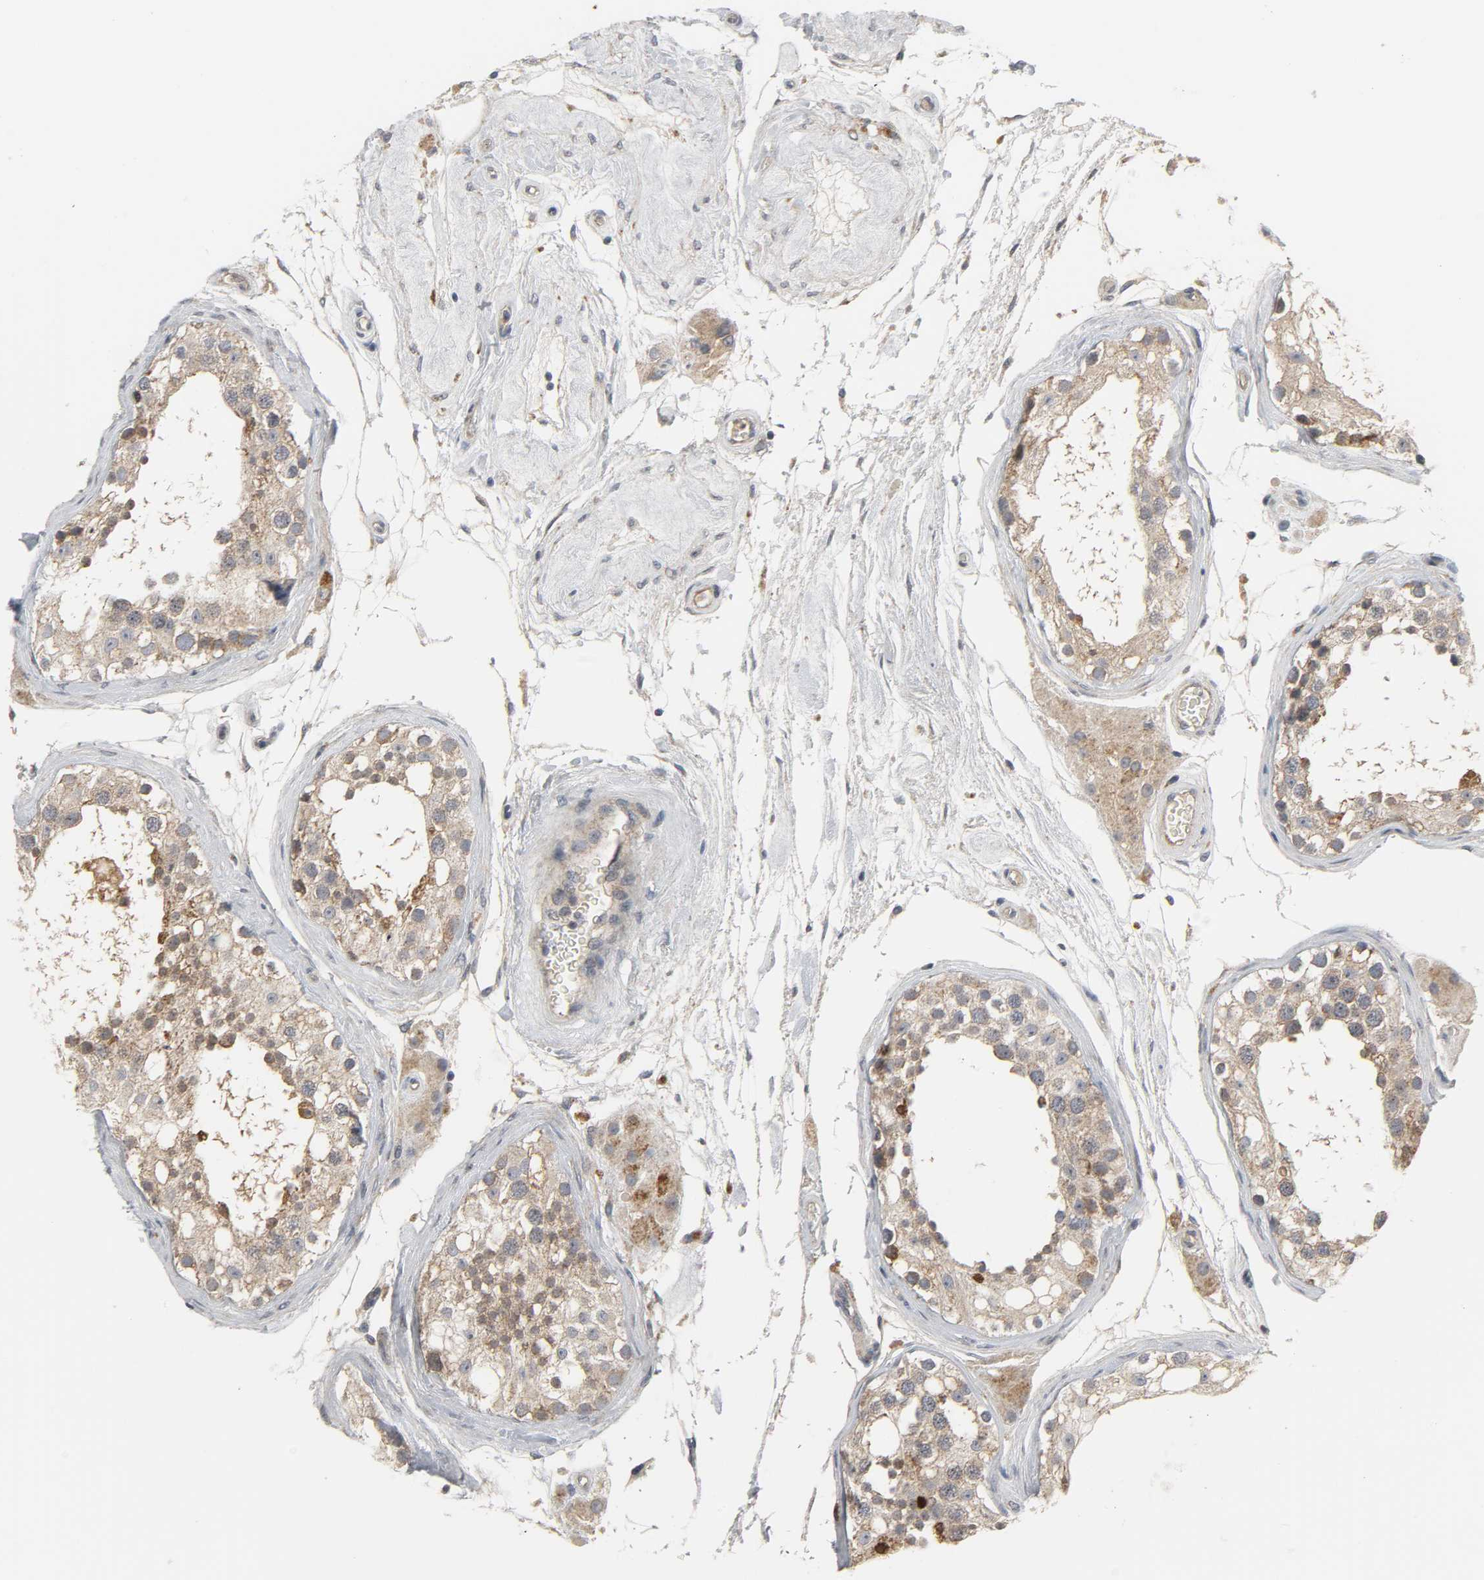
{"staining": {"intensity": "moderate", "quantity": ">75%", "location": "cytoplasmic/membranous"}, "tissue": "testis", "cell_type": "Cells in seminiferous ducts", "image_type": "normal", "snomed": [{"axis": "morphology", "description": "Normal tissue, NOS"}, {"axis": "topography", "description": "Testis"}], "caption": "An IHC photomicrograph of unremarkable tissue is shown. Protein staining in brown labels moderate cytoplasmic/membranous positivity in testis within cells in seminiferous ducts. (Stains: DAB in brown, nuclei in blue, Microscopy: brightfield microscopy at high magnification).", "gene": "CLIP1", "patient": {"sex": "male", "age": 68}}